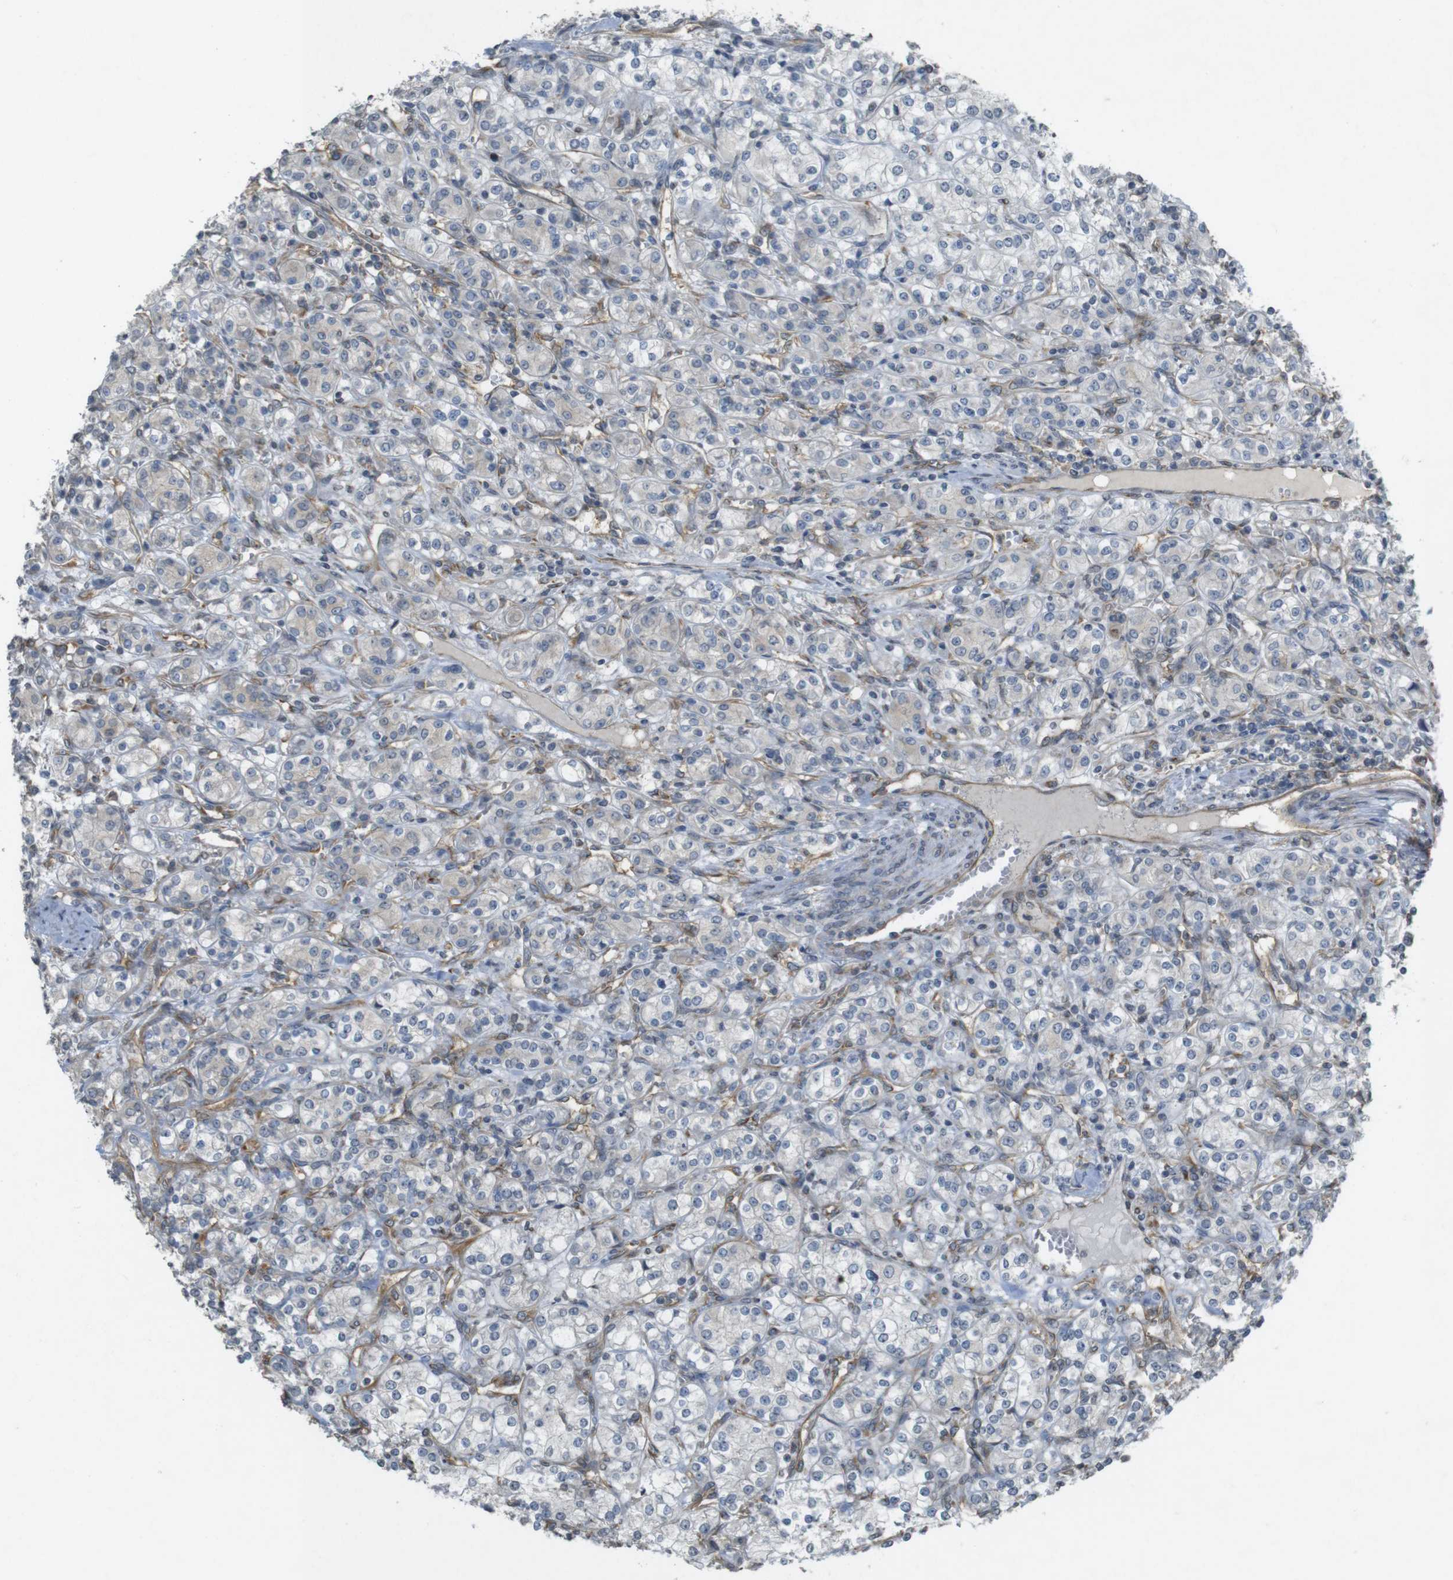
{"staining": {"intensity": "negative", "quantity": "none", "location": "none"}, "tissue": "renal cancer", "cell_type": "Tumor cells", "image_type": "cancer", "snomed": [{"axis": "morphology", "description": "Adenocarcinoma, NOS"}, {"axis": "topography", "description": "Kidney"}], "caption": "Renal cancer was stained to show a protein in brown. There is no significant staining in tumor cells.", "gene": "KIF5B", "patient": {"sex": "male", "age": 77}}